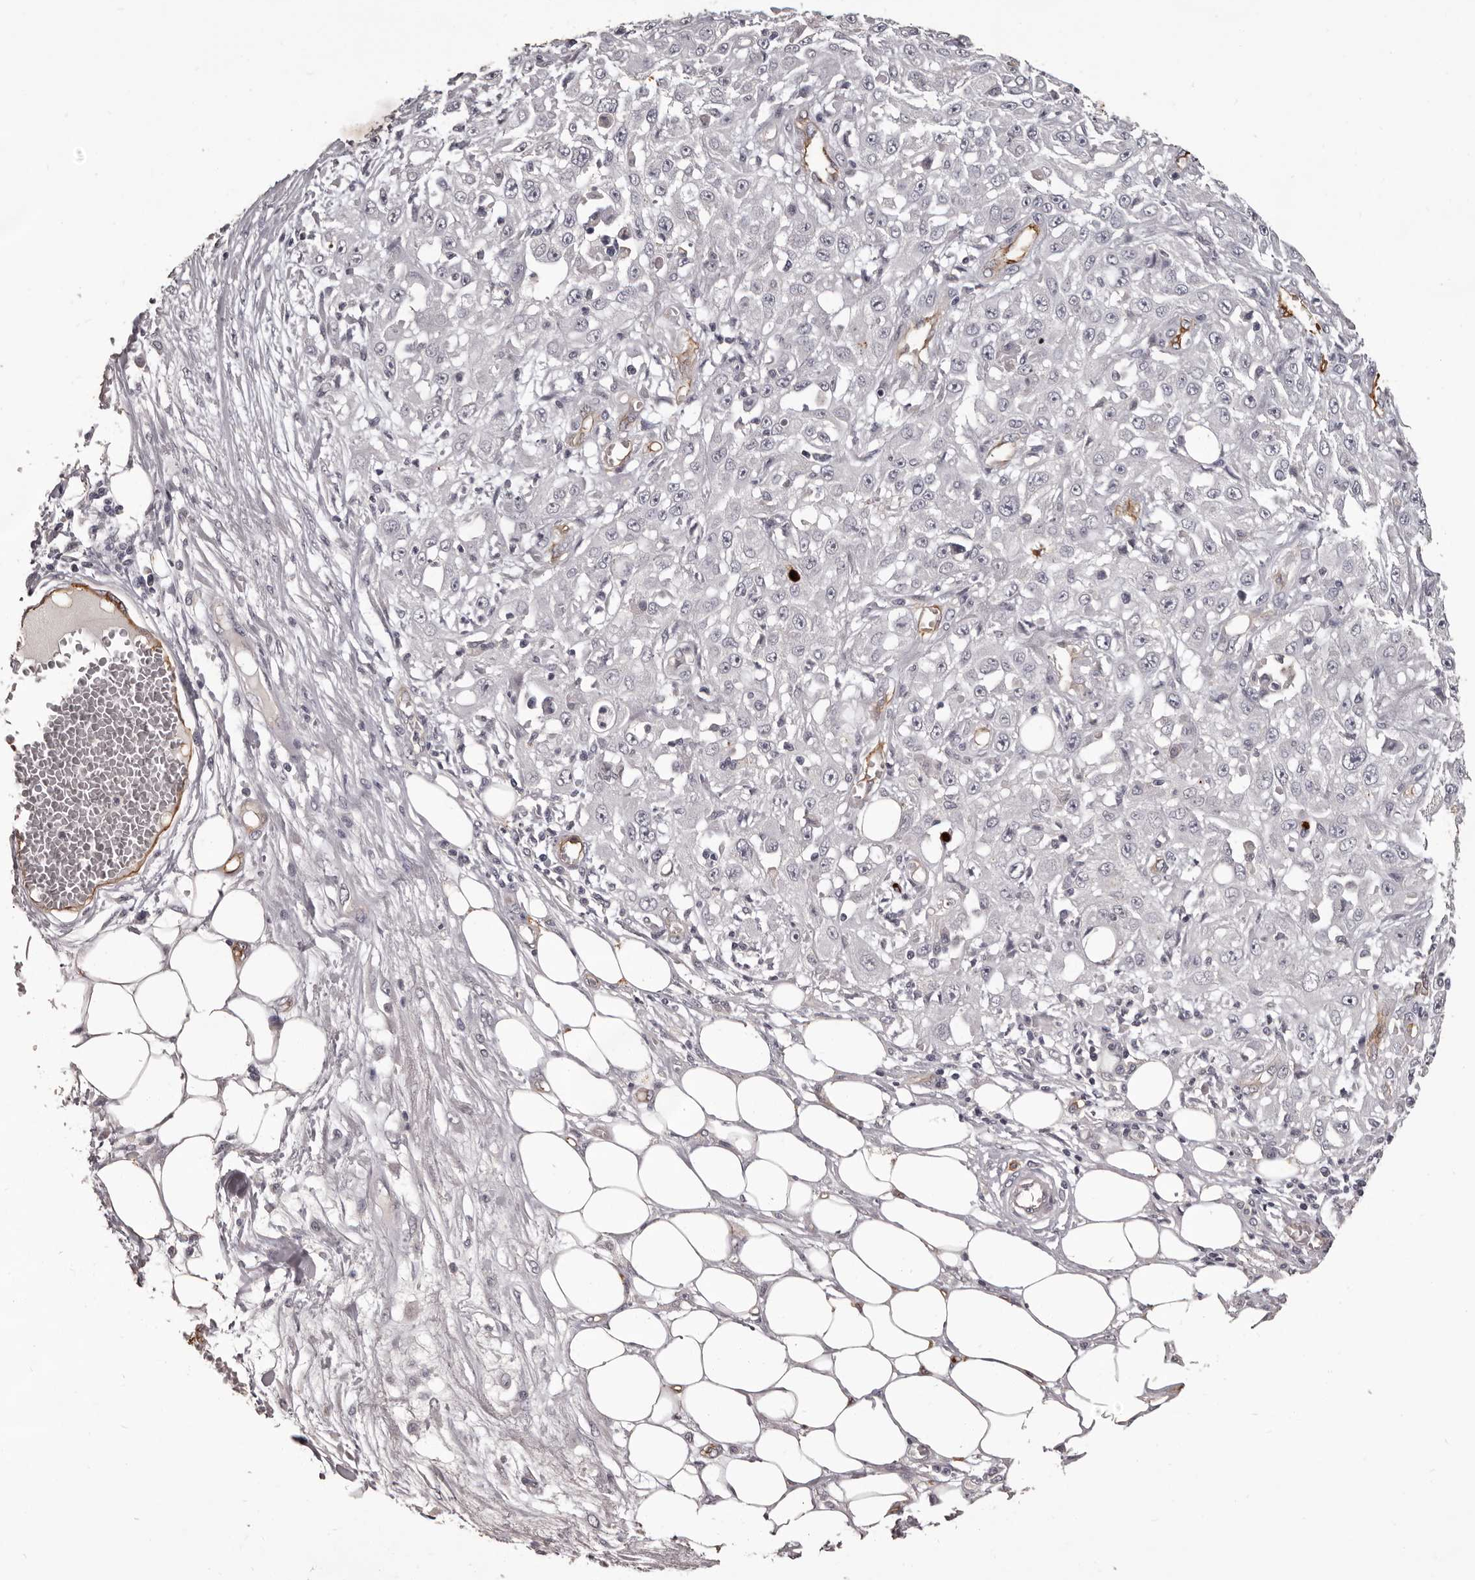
{"staining": {"intensity": "negative", "quantity": "none", "location": "none"}, "tissue": "skin cancer", "cell_type": "Tumor cells", "image_type": "cancer", "snomed": [{"axis": "morphology", "description": "Squamous cell carcinoma, NOS"}, {"axis": "morphology", "description": "Squamous cell carcinoma, metastatic, NOS"}, {"axis": "topography", "description": "Skin"}, {"axis": "topography", "description": "Lymph node"}], "caption": "An image of skin metastatic squamous cell carcinoma stained for a protein displays no brown staining in tumor cells.", "gene": "GPR78", "patient": {"sex": "male", "age": 75}}